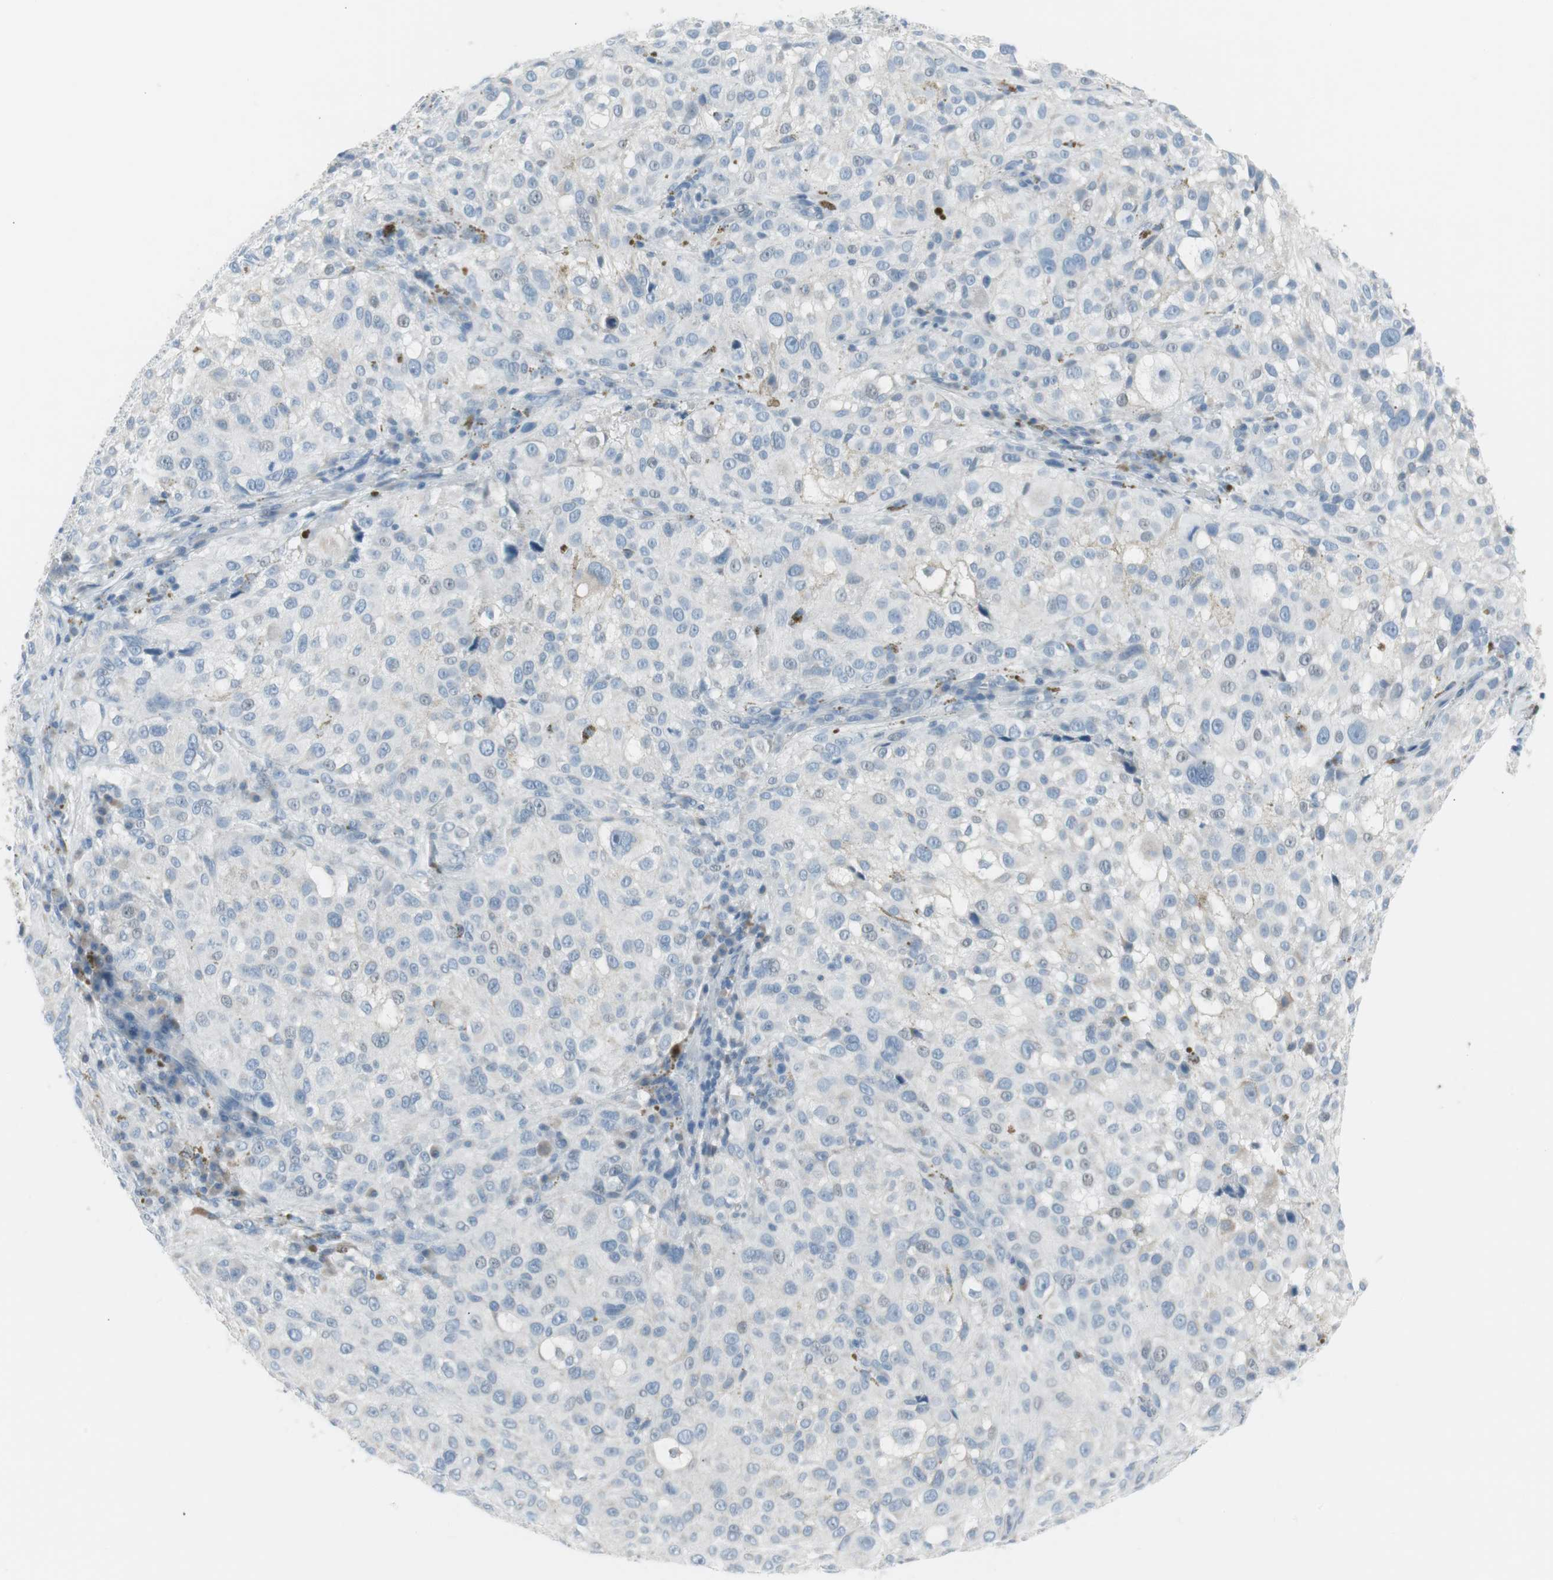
{"staining": {"intensity": "negative", "quantity": "none", "location": "none"}, "tissue": "melanoma", "cell_type": "Tumor cells", "image_type": "cancer", "snomed": [{"axis": "morphology", "description": "Necrosis, NOS"}, {"axis": "morphology", "description": "Malignant melanoma, NOS"}, {"axis": "topography", "description": "Skin"}], "caption": "High magnification brightfield microscopy of melanoma stained with DAB (brown) and counterstained with hematoxylin (blue): tumor cells show no significant positivity. Nuclei are stained in blue.", "gene": "AGR2", "patient": {"sex": "female", "age": 87}}